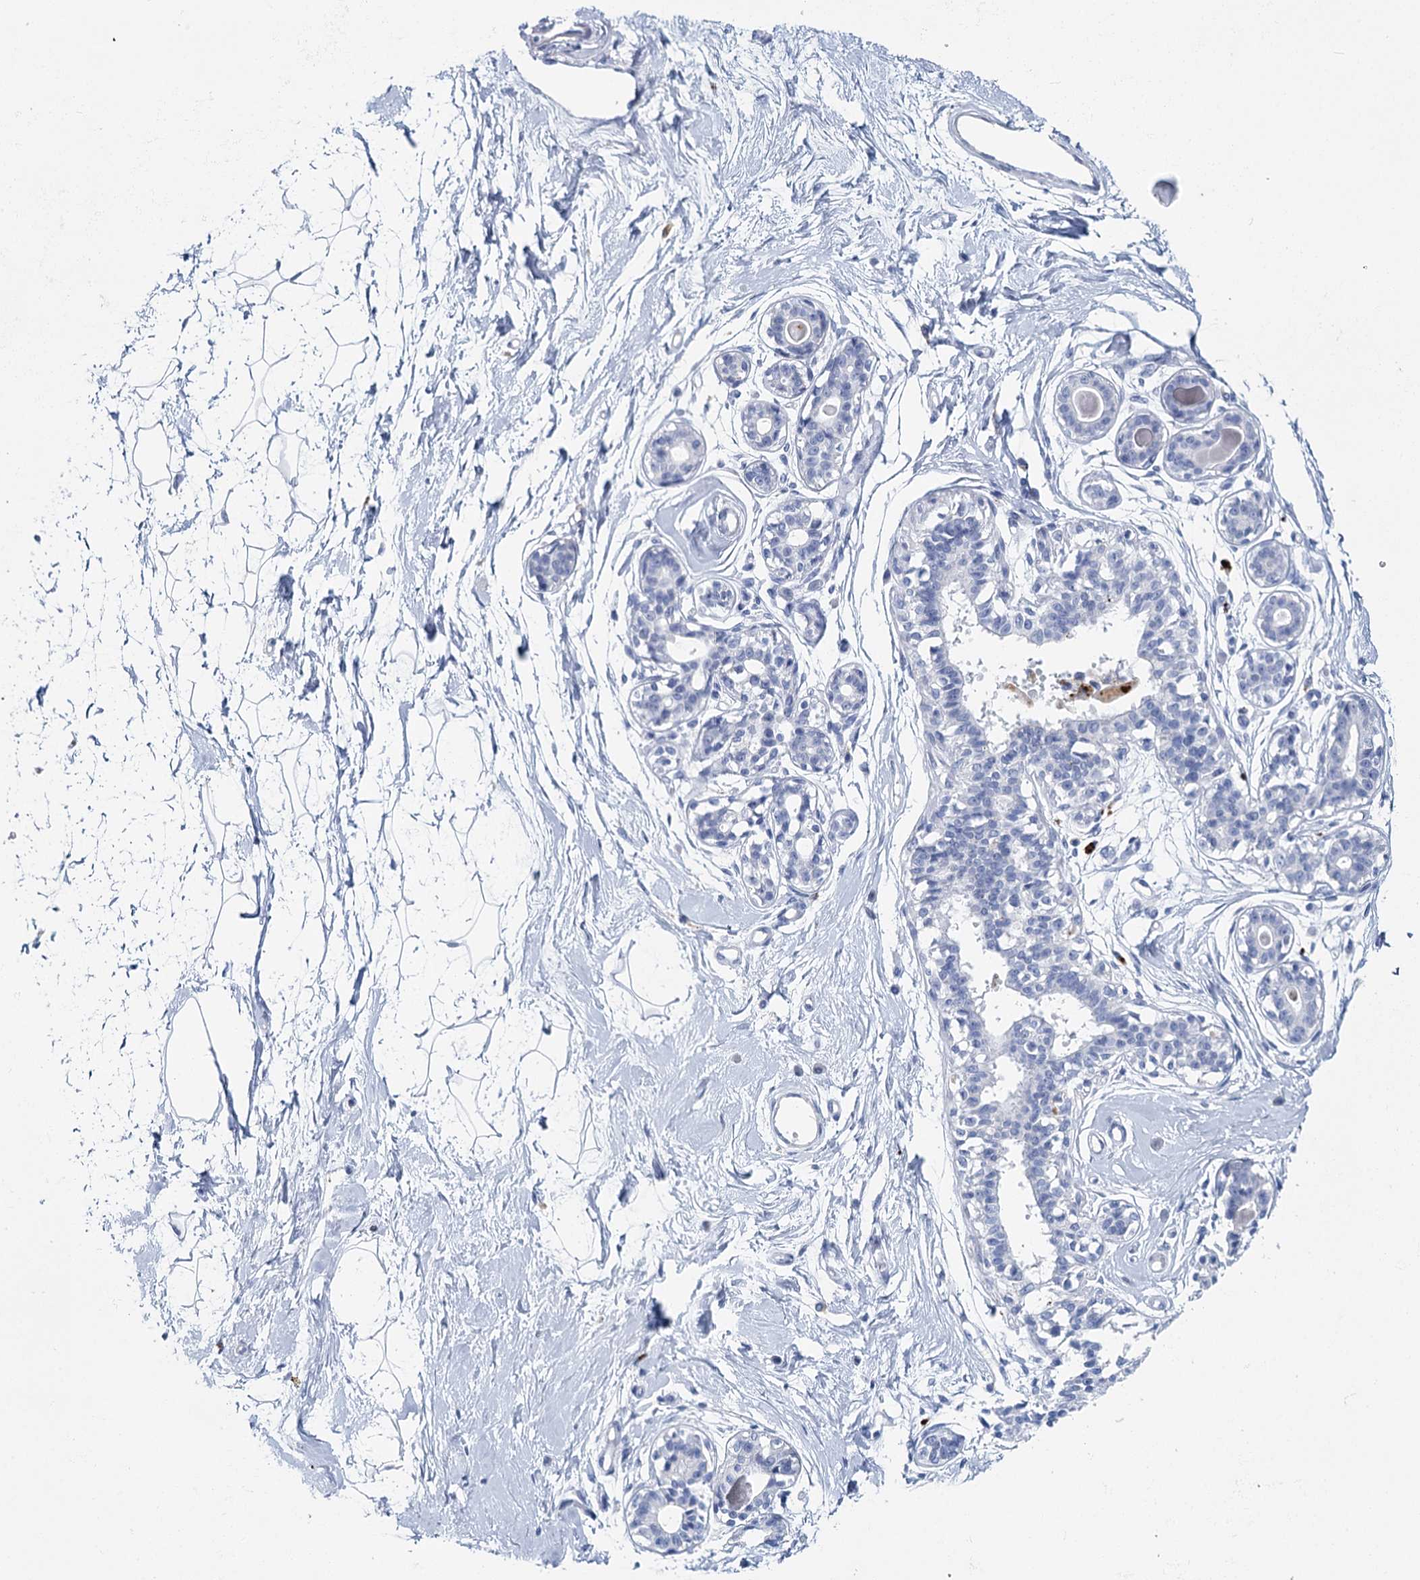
{"staining": {"intensity": "negative", "quantity": "none", "location": "none"}, "tissue": "breast", "cell_type": "Adipocytes", "image_type": "normal", "snomed": [{"axis": "morphology", "description": "Normal tissue, NOS"}, {"axis": "topography", "description": "Breast"}], "caption": "High power microscopy photomicrograph of an immunohistochemistry micrograph of normal breast, revealing no significant expression in adipocytes. Nuclei are stained in blue.", "gene": "METTL7B", "patient": {"sex": "female", "age": 45}}